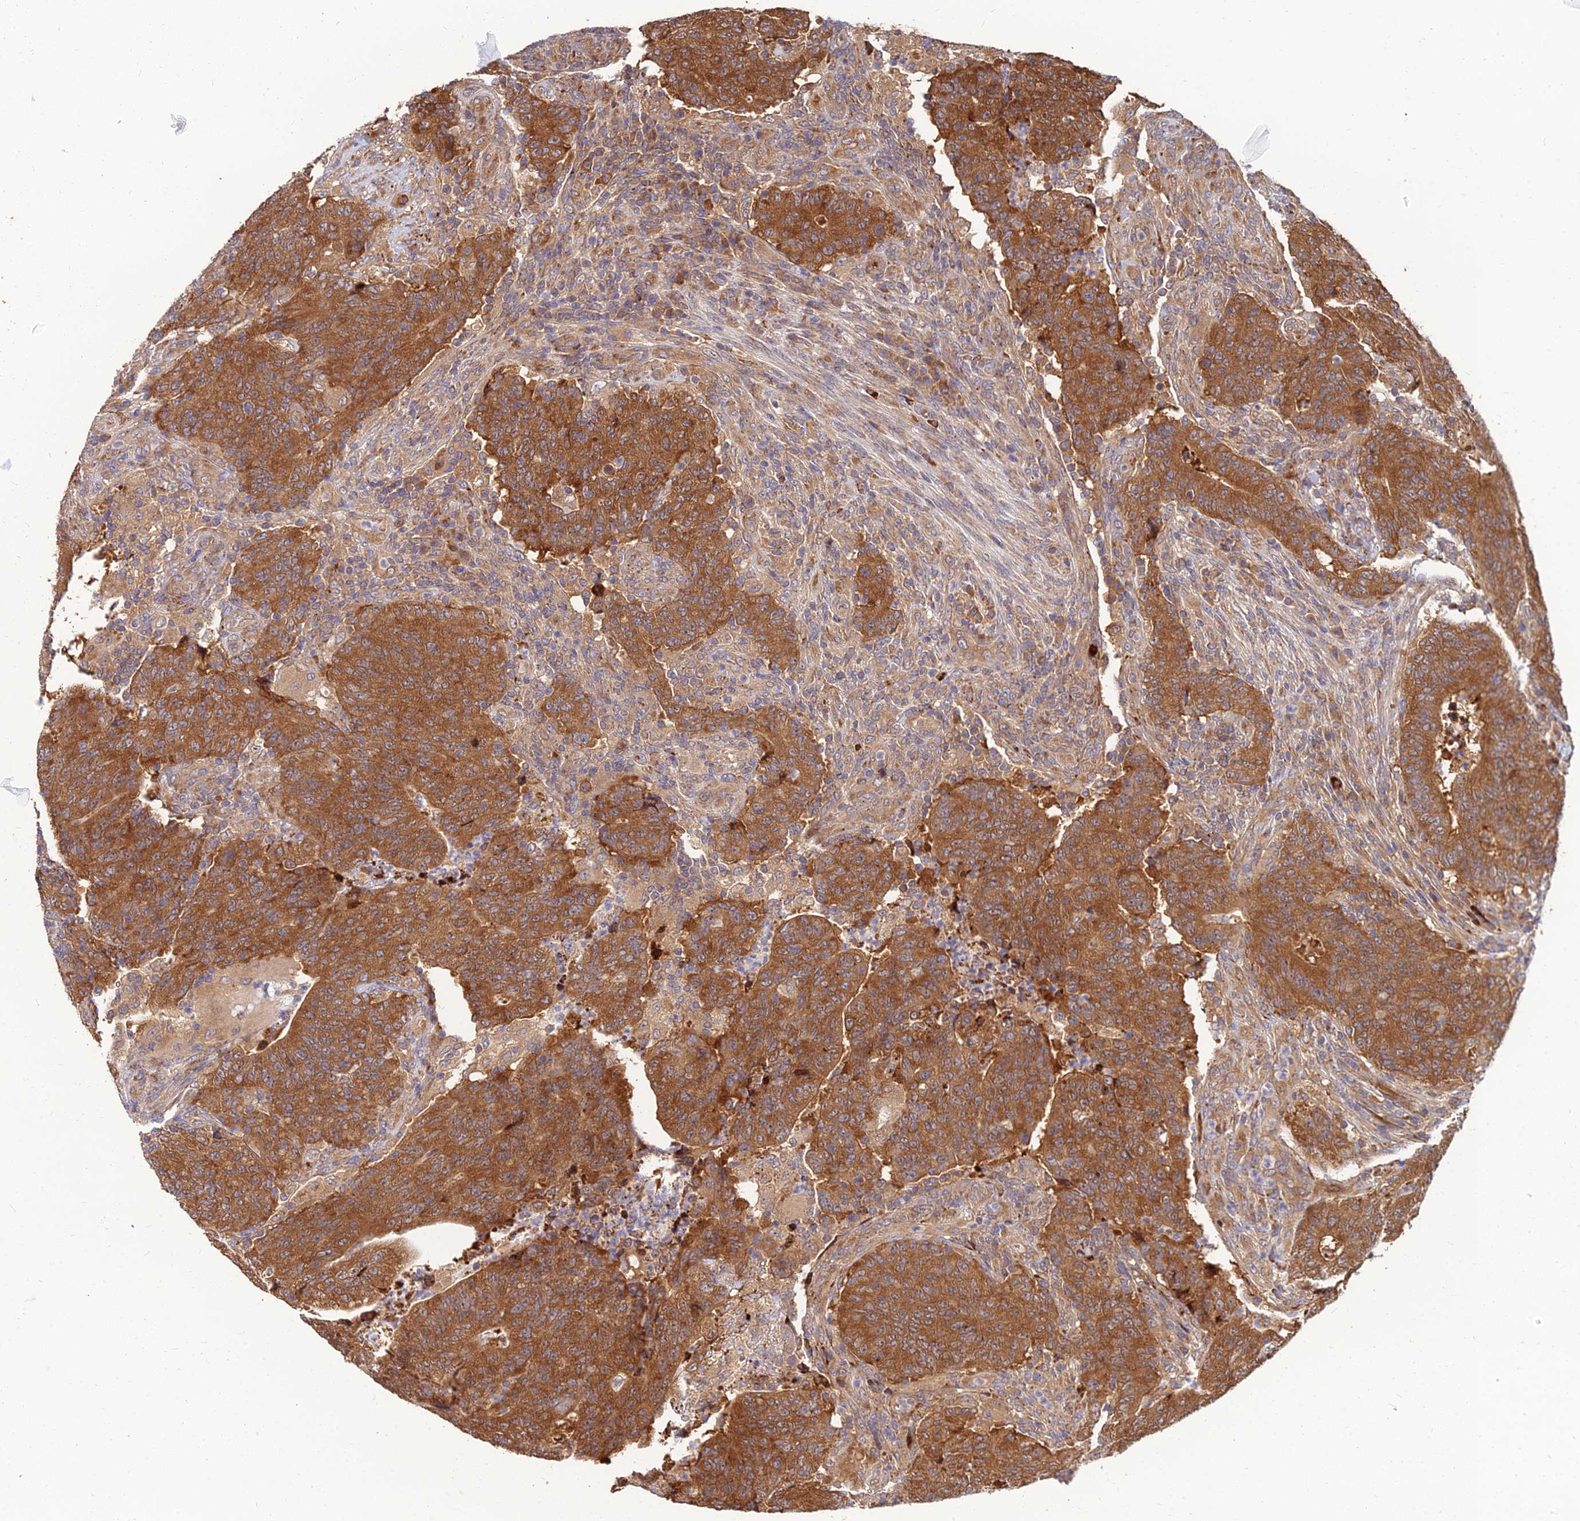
{"staining": {"intensity": "strong", "quantity": ">75%", "location": "cytoplasmic/membranous"}, "tissue": "colorectal cancer", "cell_type": "Tumor cells", "image_type": "cancer", "snomed": [{"axis": "morphology", "description": "Adenocarcinoma, NOS"}, {"axis": "topography", "description": "Colon"}], "caption": "An image of human colorectal cancer stained for a protein shows strong cytoplasmic/membranous brown staining in tumor cells. (DAB (3,3'-diaminobenzidine) IHC with brightfield microscopy, high magnification).", "gene": "CCT6B", "patient": {"sex": "female", "age": 75}}